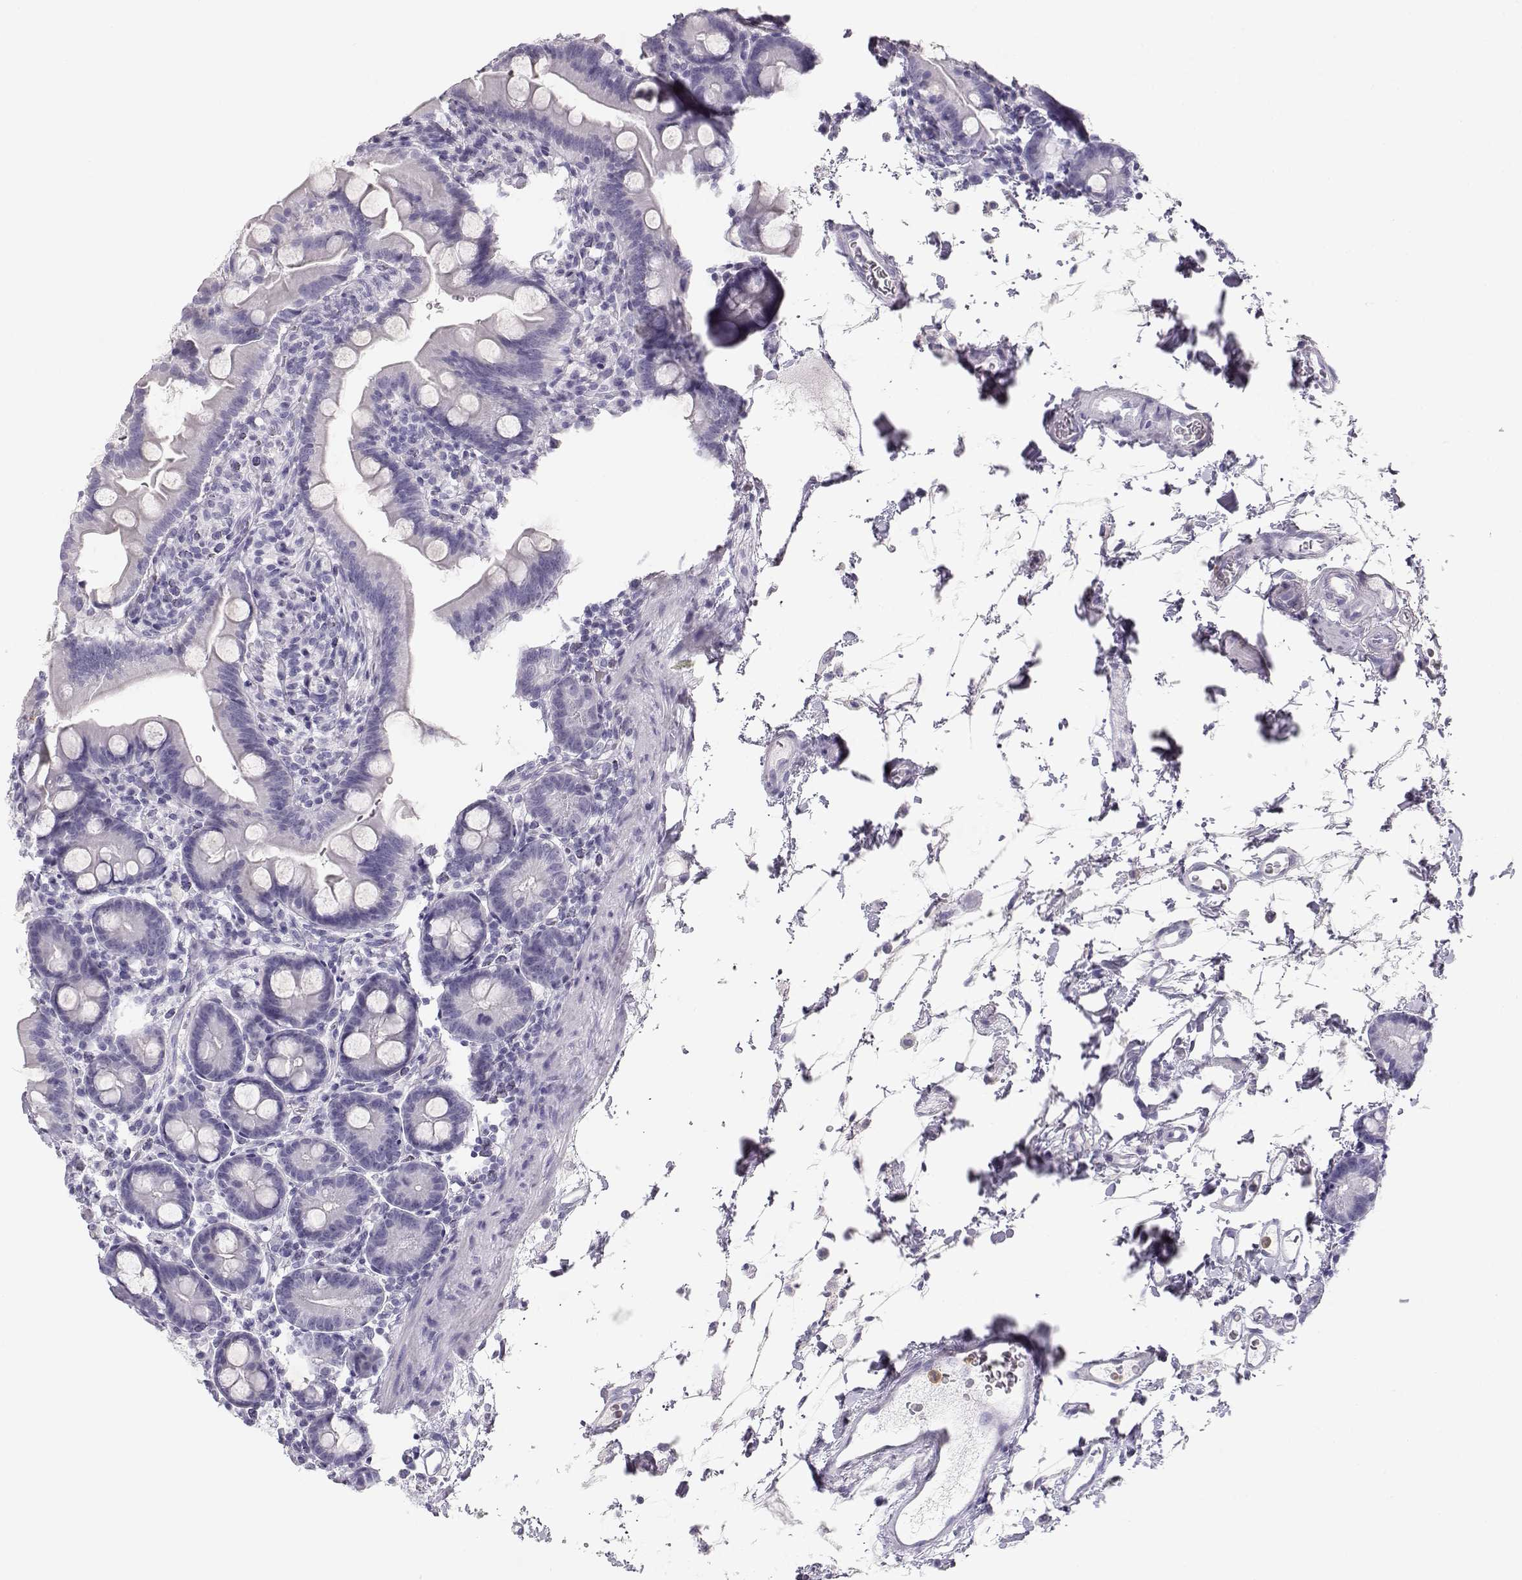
{"staining": {"intensity": "negative", "quantity": "none", "location": "none"}, "tissue": "small intestine", "cell_type": "Glandular cells", "image_type": "normal", "snomed": [{"axis": "morphology", "description": "Normal tissue, NOS"}, {"axis": "topography", "description": "Small intestine"}], "caption": "Immunohistochemistry (IHC) micrograph of unremarkable human small intestine stained for a protein (brown), which demonstrates no staining in glandular cells.", "gene": "MIP", "patient": {"sex": "female", "age": 44}}